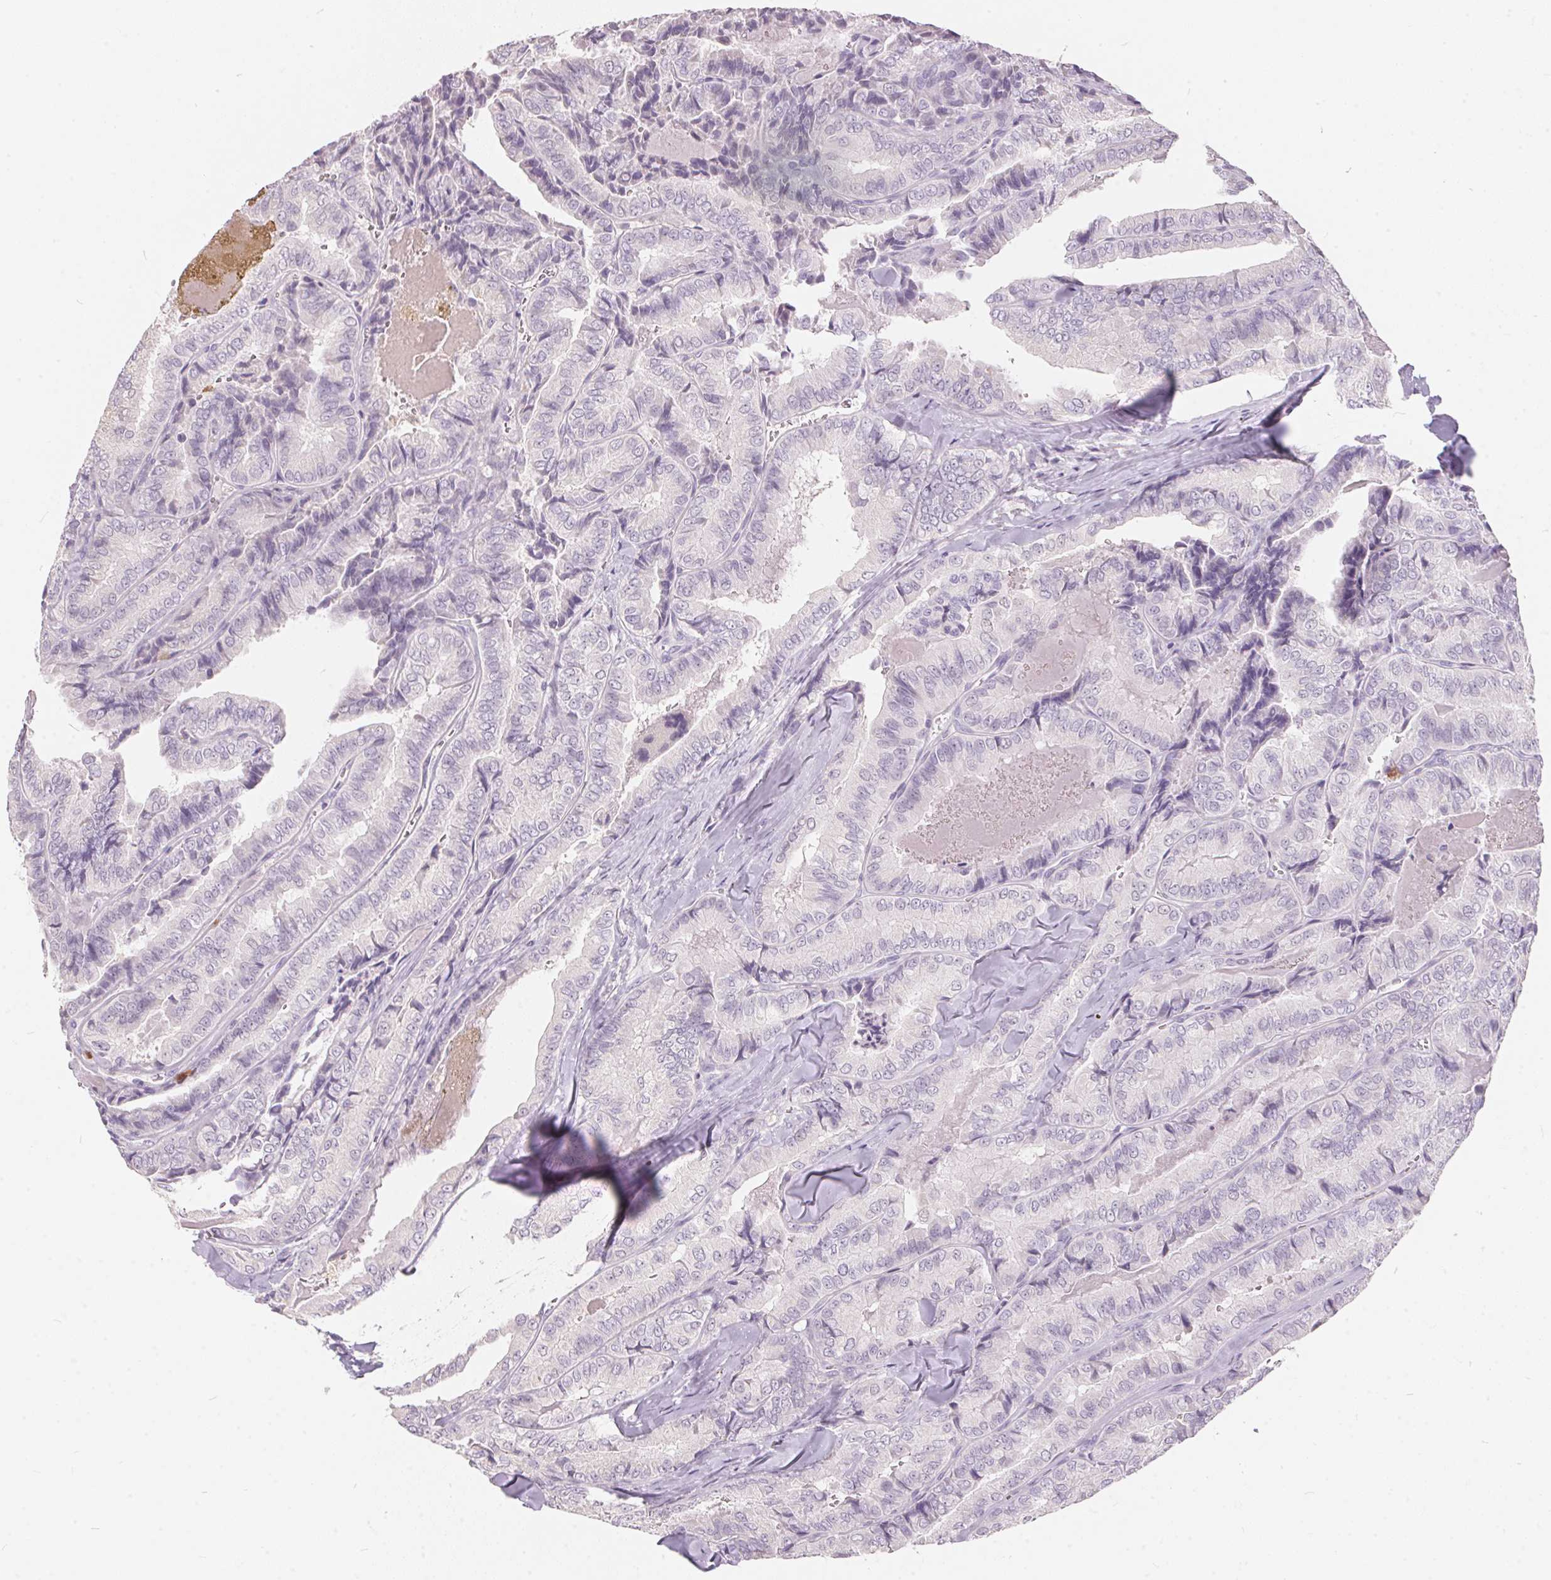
{"staining": {"intensity": "negative", "quantity": "none", "location": "none"}, "tissue": "thyroid cancer", "cell_type": "Tumor cells", "image_type": "cancer", "snomed": [{"axis": "morphology", "description": "Papillary adenocarcinoma, NOS"}, {"axis": "topography", "description": "Thyroid gland"}], "caption": "An IHC photomicrograph of thyroid papillary adenocarcinoma is shown. There is no staining in tumor cells of thyroid papillary adenocarcinoma.", "gene": "SERPINB1", "patient": {"sex": "female", "age": 75}}